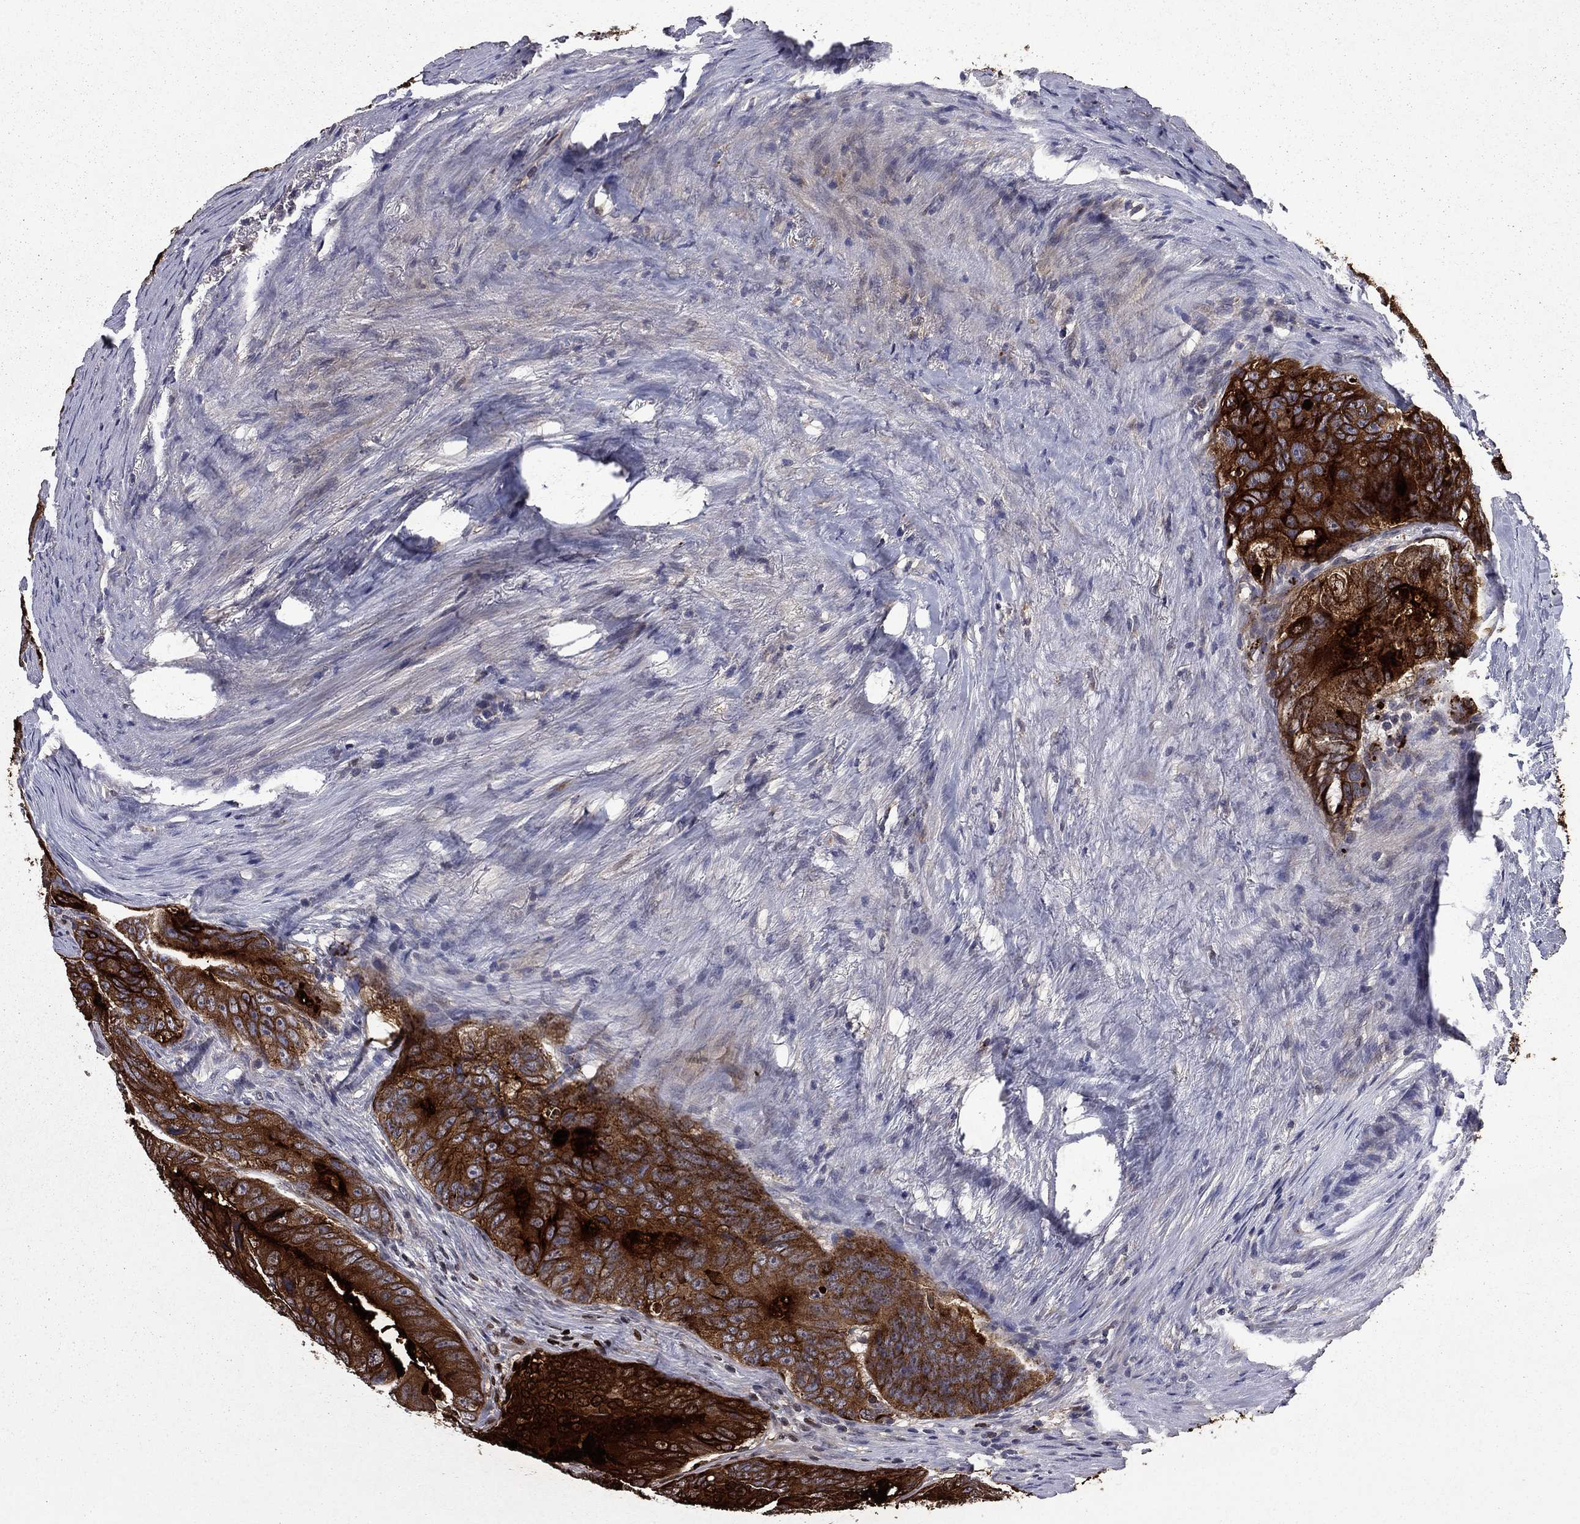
{"staining": {"intensity": "strong", "quantity": ">75%", "location": "cytoplasmic/membranous"}, "tissue": "colorectal cancer", "cell_type": "Tumor cells", "image_type": "cancer", "snomed": [{"axis": "morphology", "description": "Adenocarcinoma, NOS"}, {"axis": "topography", "description": "Colon"}], "caption": "Protein positivity by immunohistochemistry reveals strong cytoplasmic/membranous expression in about >75% of tumor cells in adenocarcinoma (colorectal).", "gene": "CEACAM7", "patient": {"sex": "male", "age": 79}}